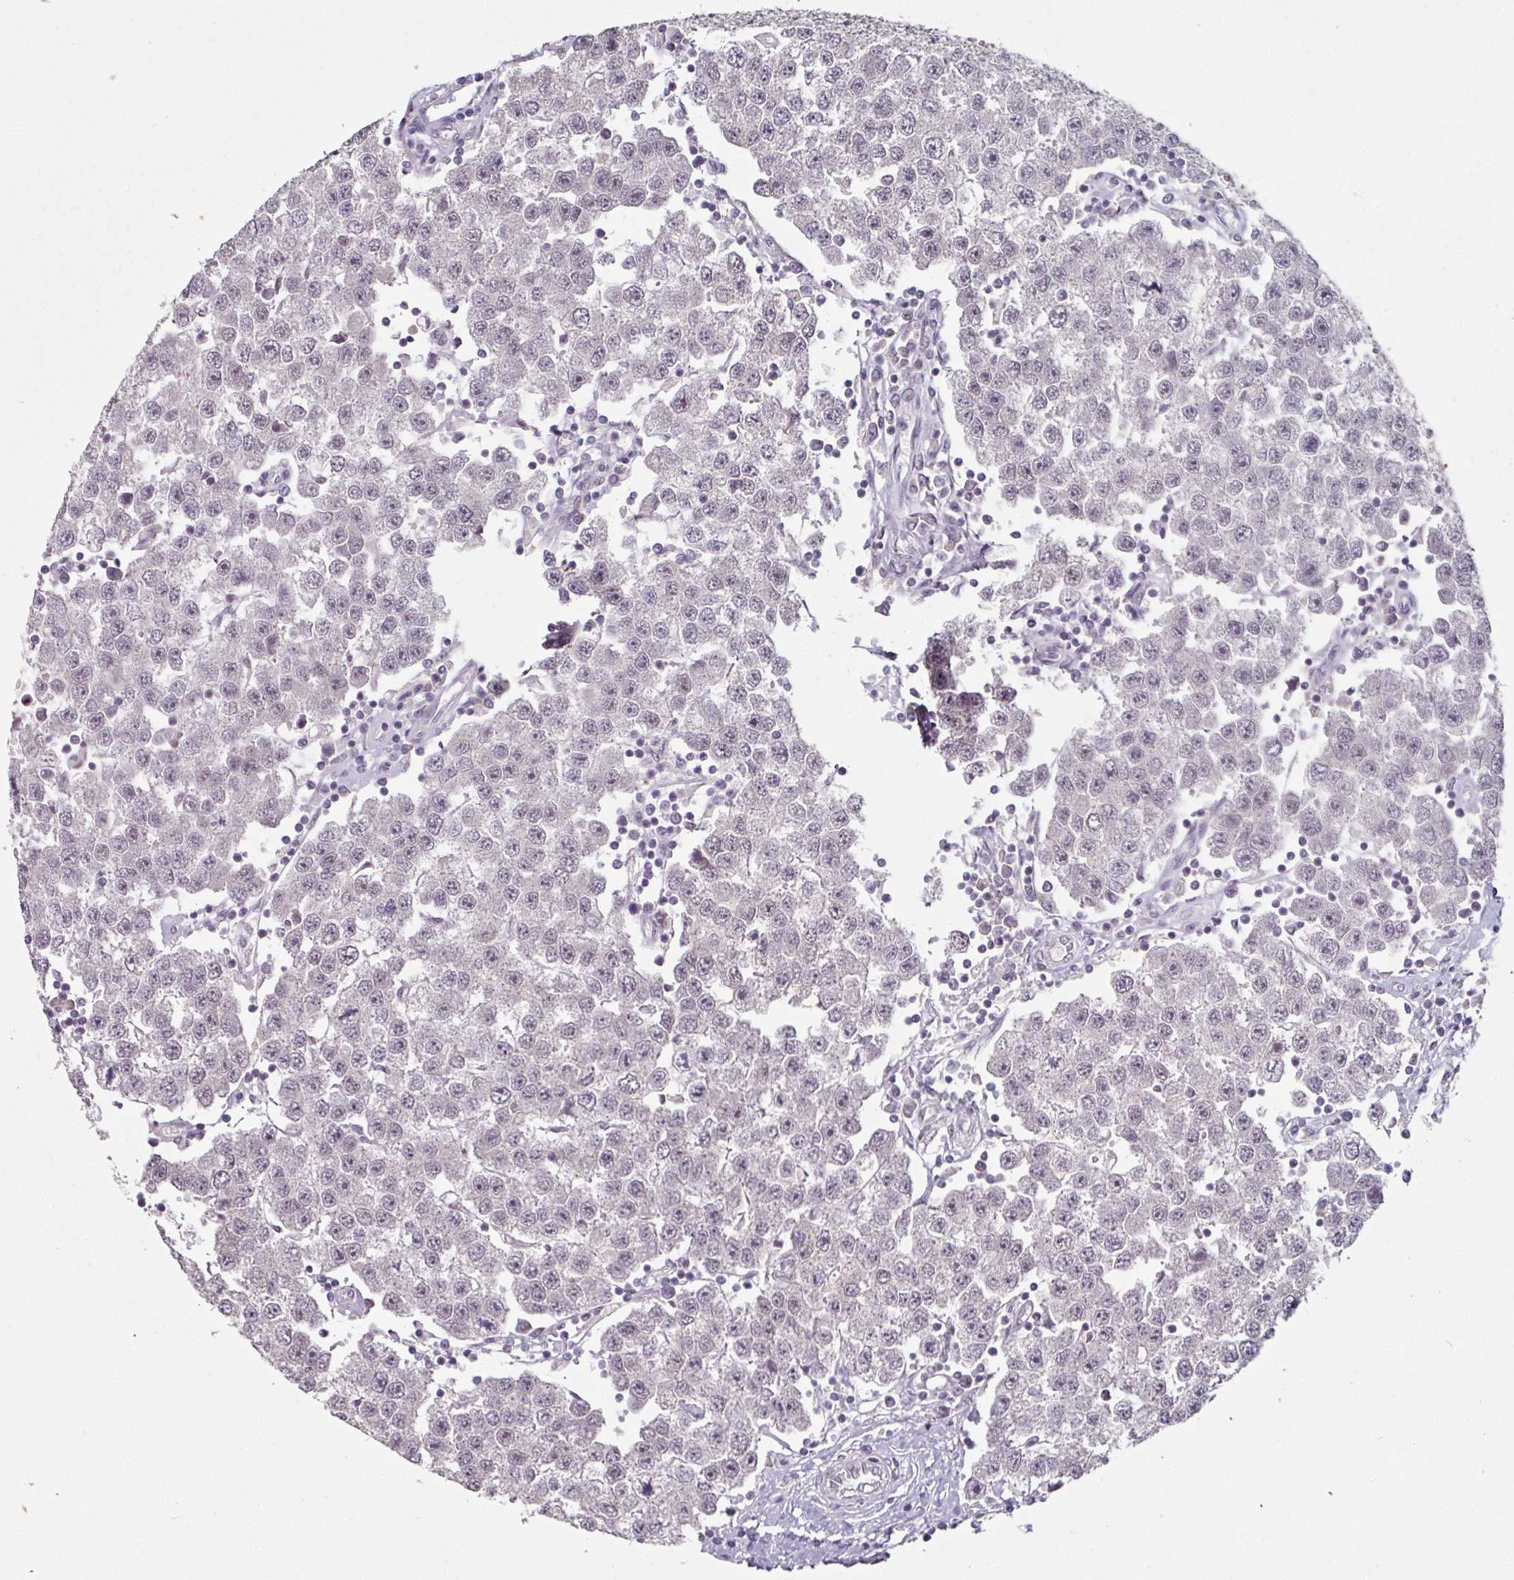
{"staining": {"intensity": "weak", "quantity": "<25%", "location": "nuclear"}, "tissue": "testis cancer", "cell_type": "Tumor cells", "image_type": "cancer", "snomed": [{"axis": "morphology", "description": "Seminoma, NOS"}, {"axis": "topography", "description": "Testis"}], "caption": "The immunohistochemistry (IHC) image has no significant staining in tumor cells of testis cancer (seminoma) tissue.", "gene": "ELK1", "patient": {"sex": "male", "age": 34}}